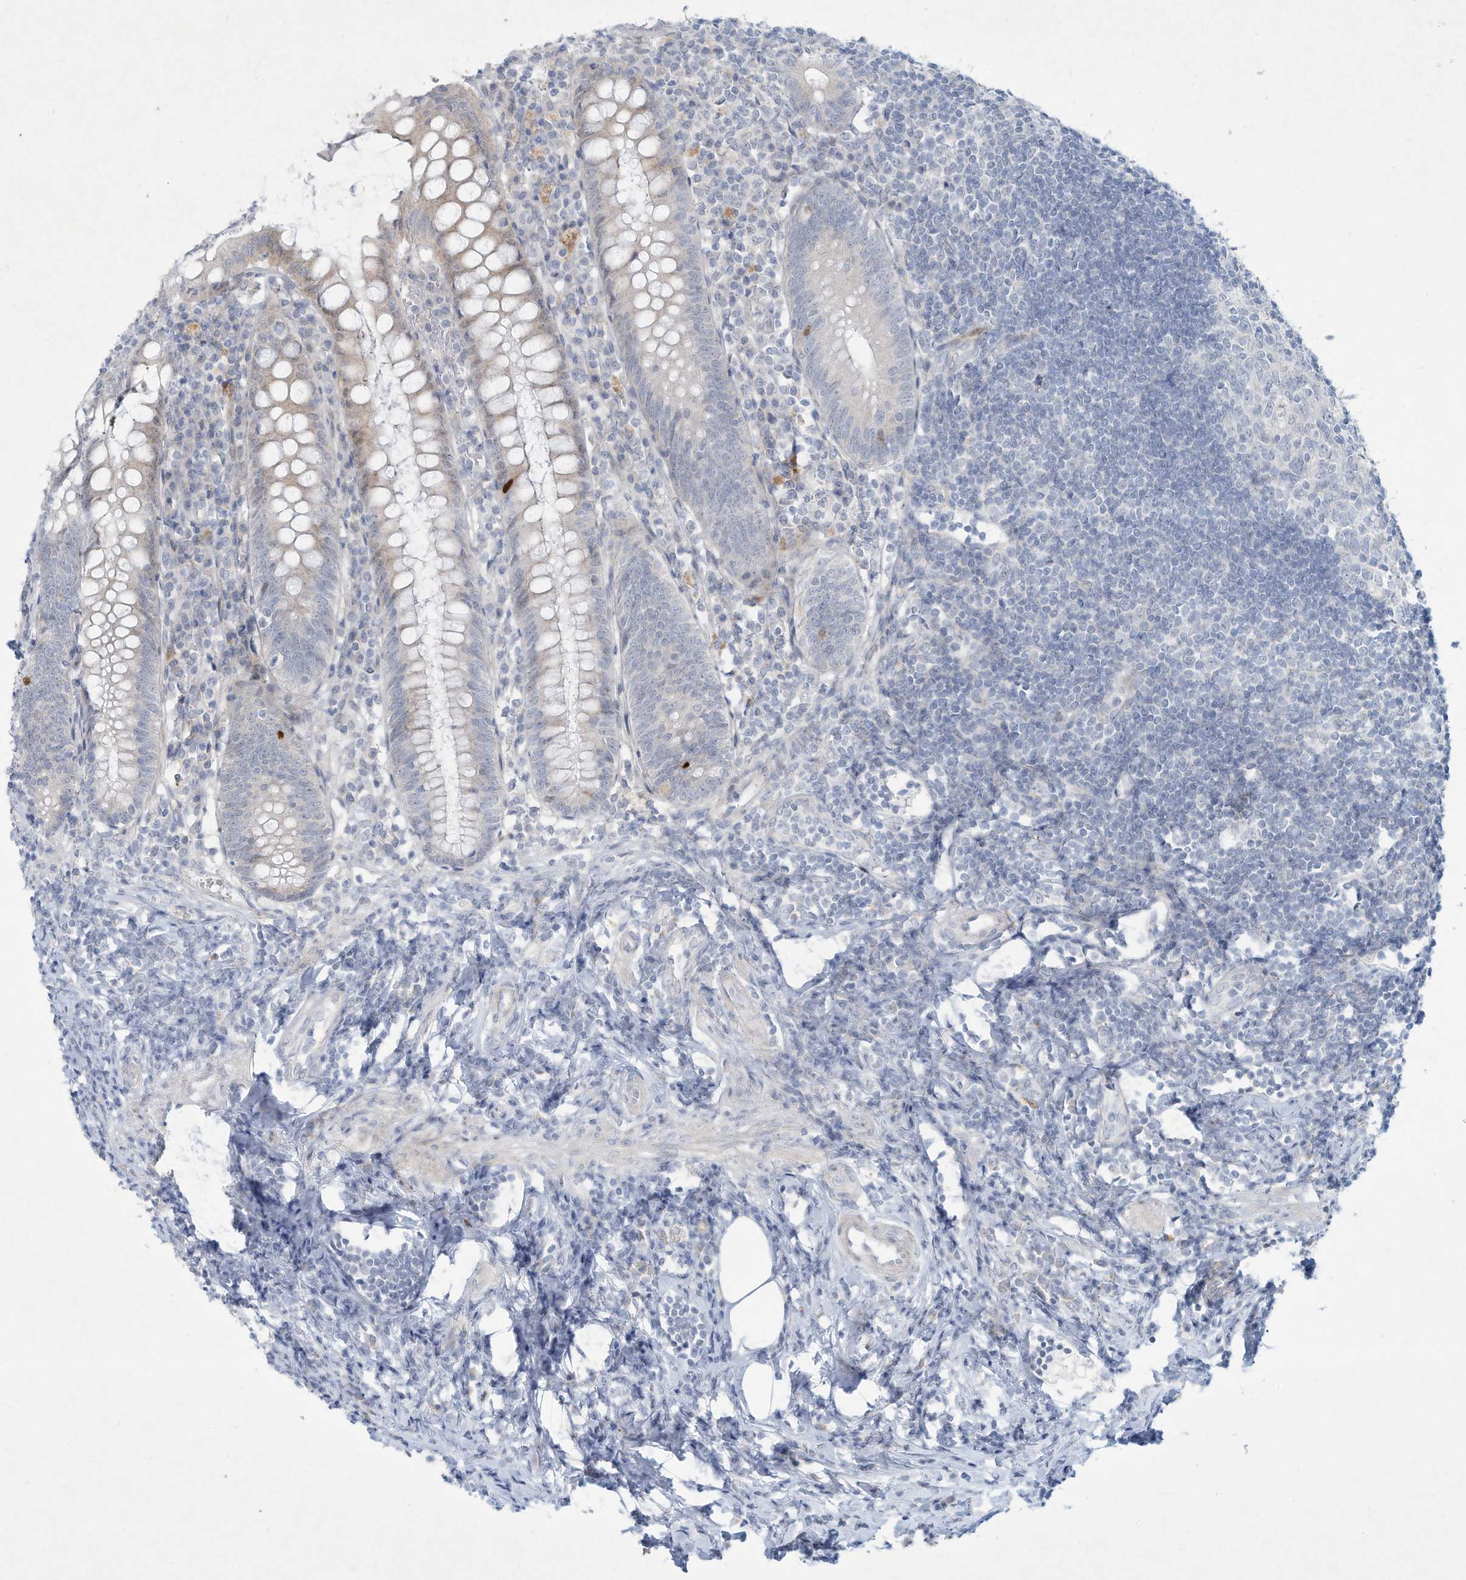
{"staining": {"intensity": "strong", "quantity": "<25%", "location": "nuclear"}, "tissue": "appendix", "cell_type": "Glandular cells", "image_type": "normal", "snomed": [{"axis": "morphology", "description": "Normal tissue, NOS"}, {"axis": "topography", "description": "Appendix"}], "caption": "Immunohistochemical staining of benign human appendix demonstrates strong nuclear protein staining in about <25% of glandular cells. (DAB IHC, brown staining for protein, blue staining for nuclei).", "gene": "PAX6", "patient": {"sex": "female", "age": 54}}